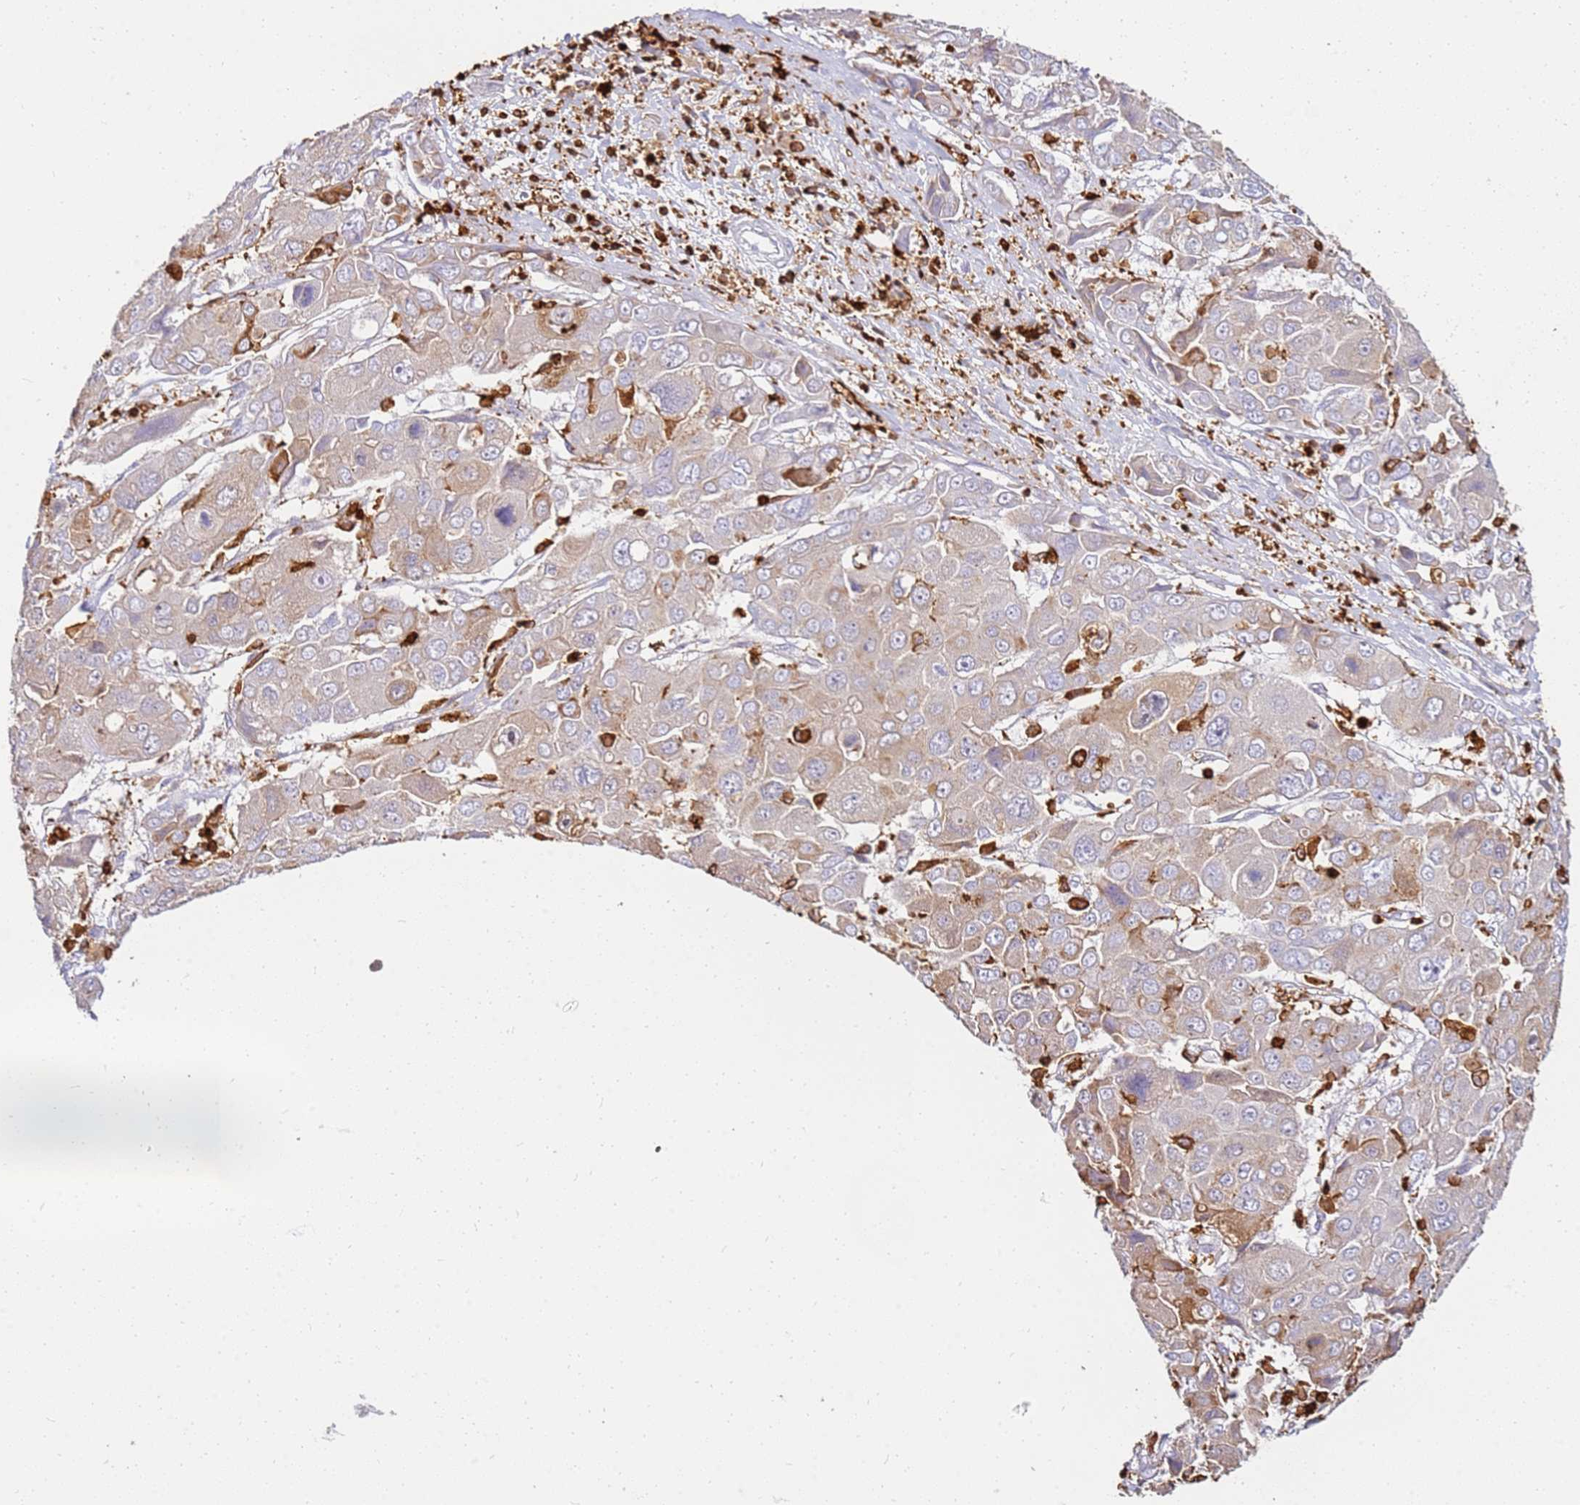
{"staining": {"intensity": "weak", "quantity": ">75%", "location": "cytoplasmic/membranous"}, "tissue": "liver cancer", "cell_type": "Tumor cells", "image_type": "cancer", "snomed": [{"axis": "morphology", "description": "Cholangiocarcinoma"}, {"axis": "topography", "description": "Liver"}], "caption": "Protein staining shows weak cytoplasmic/membranous staining in approximately >75% of tumor cells in liver cancer (cholangiocarcinoma).", "gene": "CORO1A", "patient": {"sex": "male", "age": 67}}